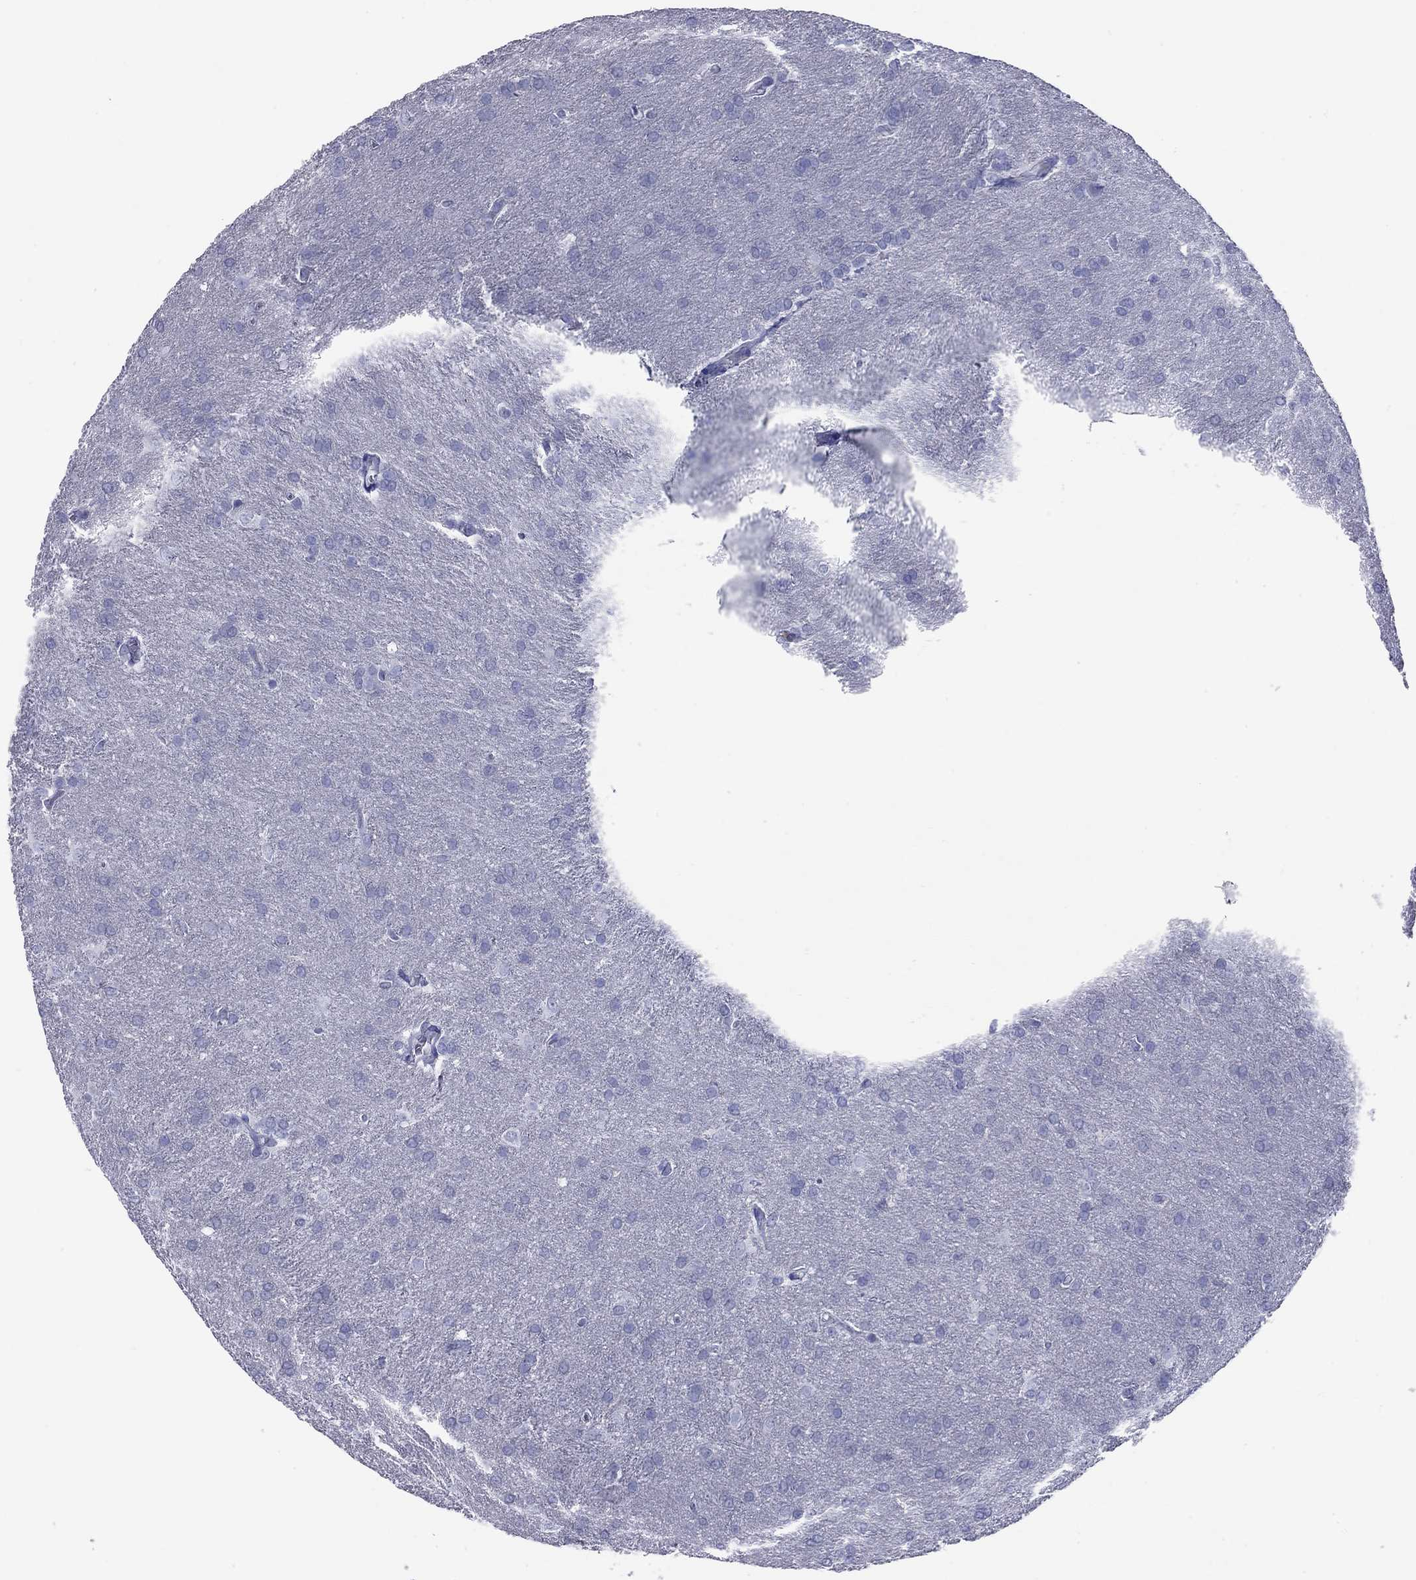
{"staining": {"intensity": "negative", "quantity": "none", "location": "none"}, "tissue": "glioma", "cell_type": "Tumor cells", "image_type": "cancer", "snomed": [{"axis": "morphology", "description": "Glioma, malignant, Low grade"}, {"axis": "topography", "description": "Brain"}], "caption": "This histopathology image is of glioma stained with IHC to label a protein in brown with the nuclei are counter-stained blue. There is no positivity in tumor cells. (Immunohistochemistry, brightfield microscopy, high magnification).", "gene": "ACTL7B", "patient": {"sex": "female", "age": 32}}